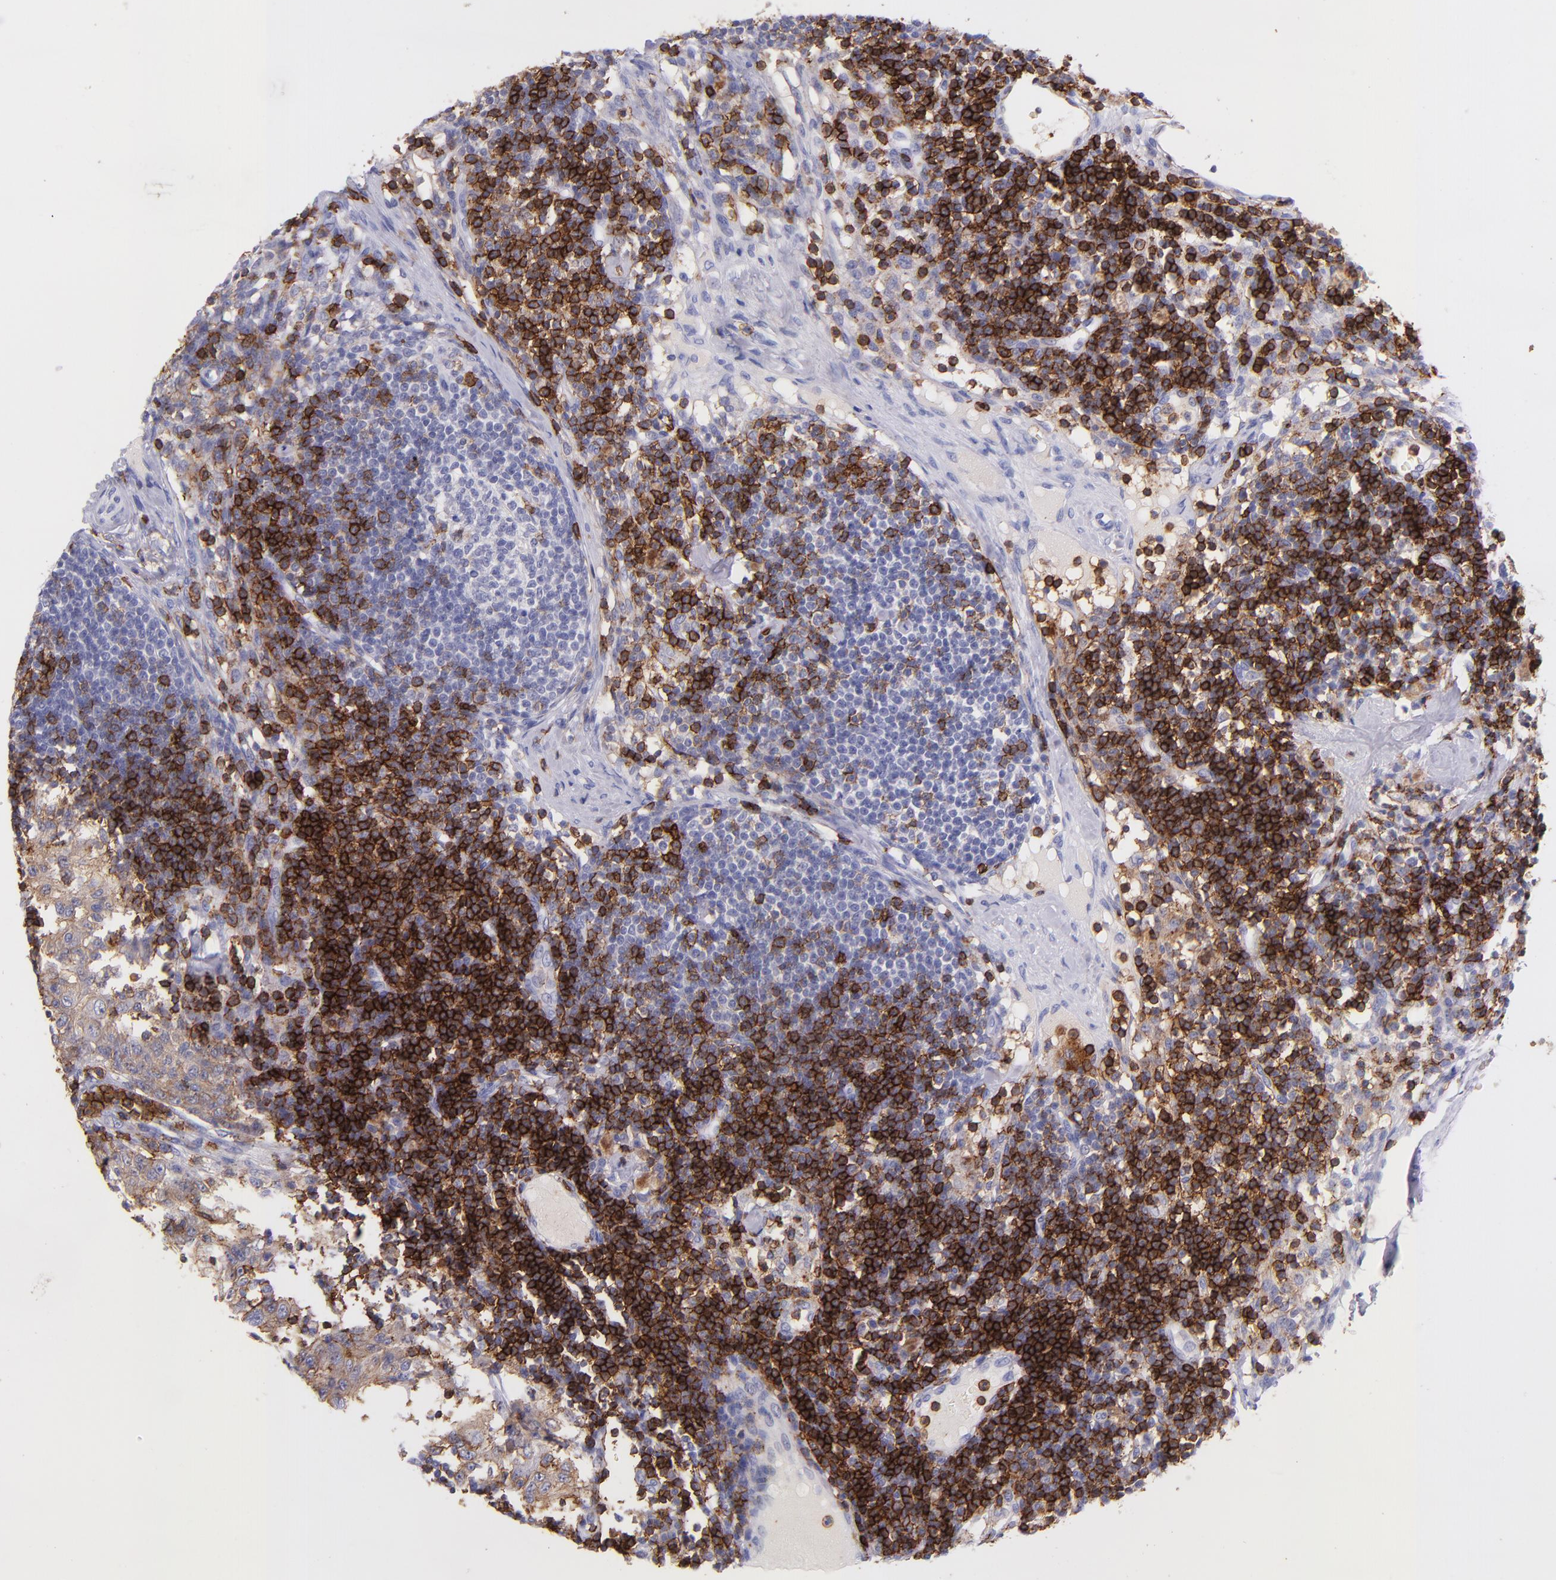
{"staining": {"intensity": "strong", "quantity": ">75%", "location": "cytoplasmic/membranous"}, "tissue": "lymph node", "cell_type": "Non-germinal center cells", "image_type": "normal", "snomed": [{"axis": "morphology", "description": "Normal tissue, NOS"}, {"axis": "topography", "description": "Lymph node"}], "caption": "Protein staining displays strong cytoplasmic/membranous expression in approximately >75% of non-germinal center cells in normal lymph node.", "gene": "SPN", "patient": {"sex": "female", "age": 42}}